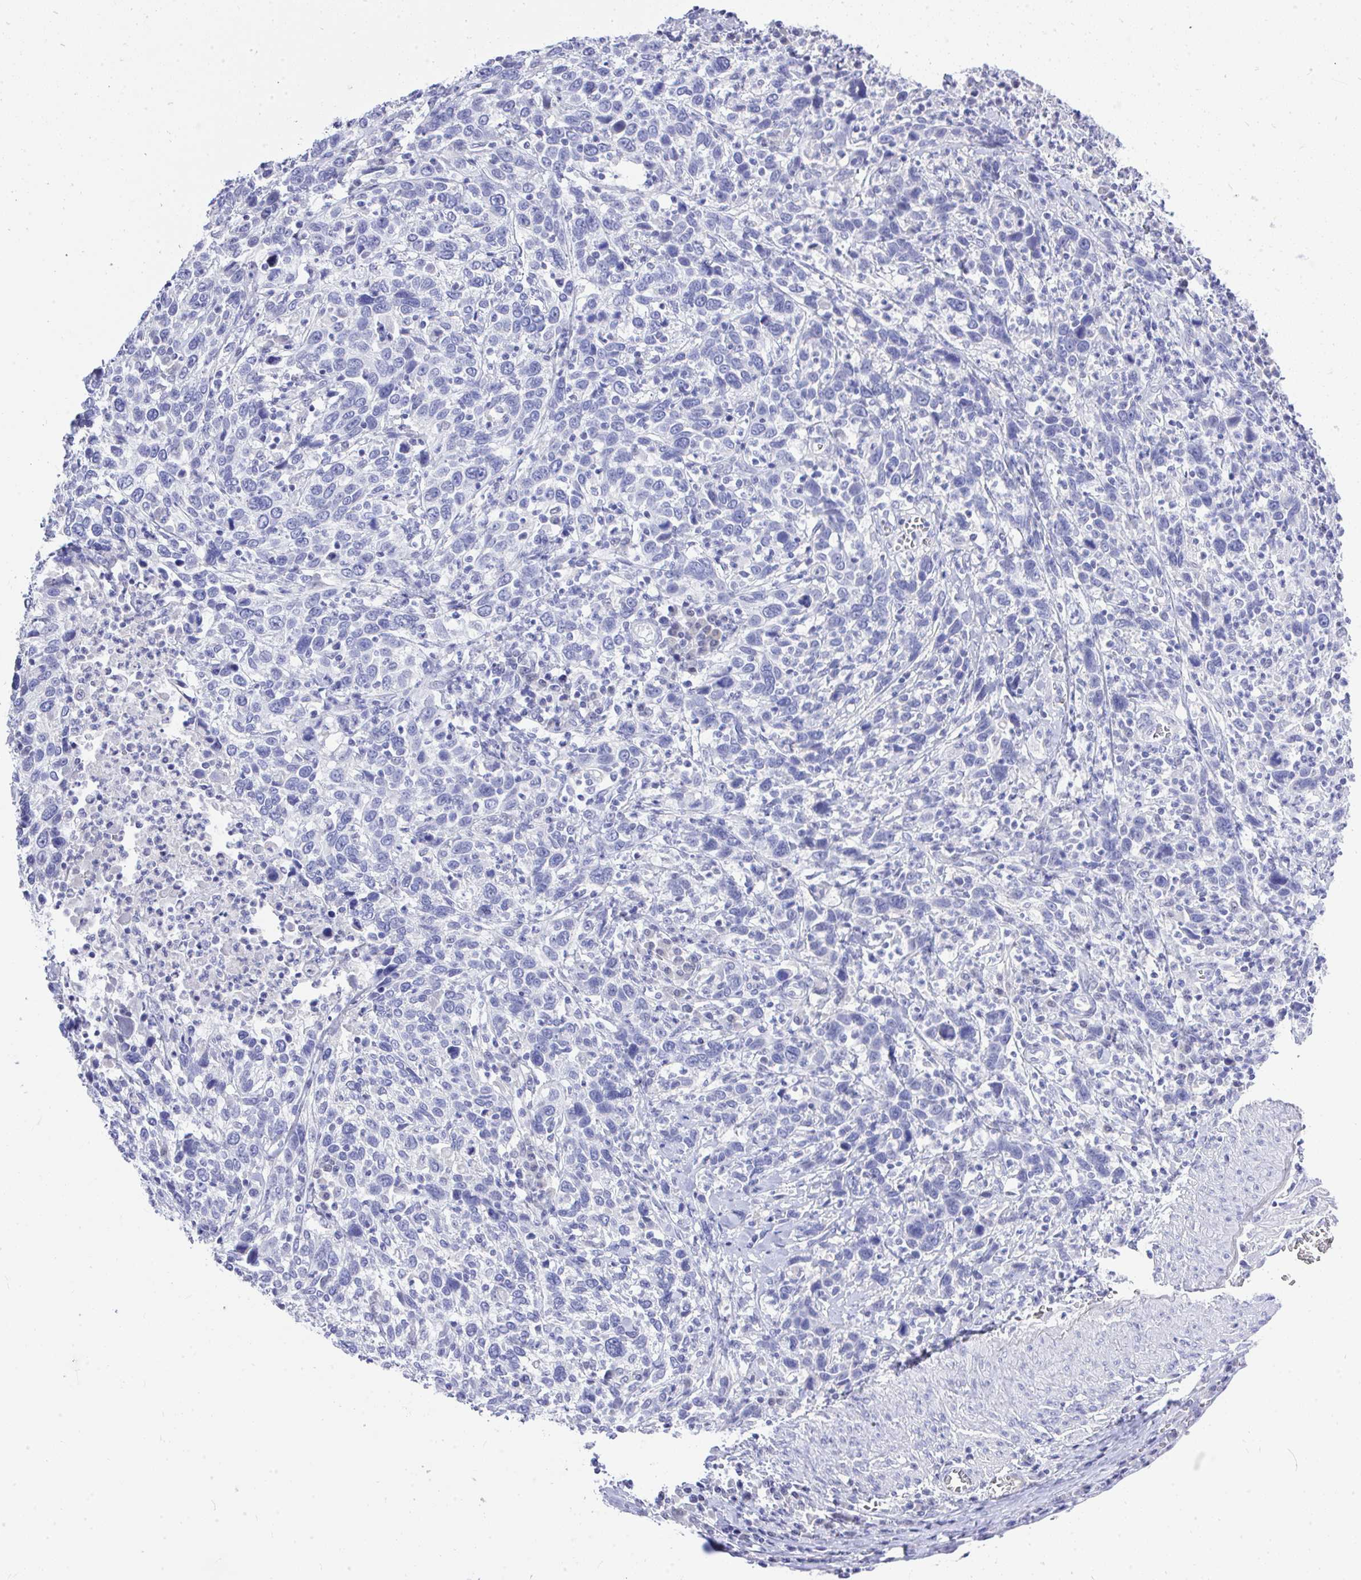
{"staining": {"intensity": "negative", "quantity": "none", "location": "none"}, "tissue": "cervical cancer", "cell_type": "Tumor cells", "image_type": "cancer", "snomed": [{"axis": "morphology", "description": "Squamous cell carcinoma, NOS"}, {"axis": "topography", "description": "Cervix"}], "caption": "Tumor cells show no significant protein staining in cervical cancer (squamous cell carcinoma).", "gene": "MS4A12", "patient": {"sex": "female", "age": 46}}